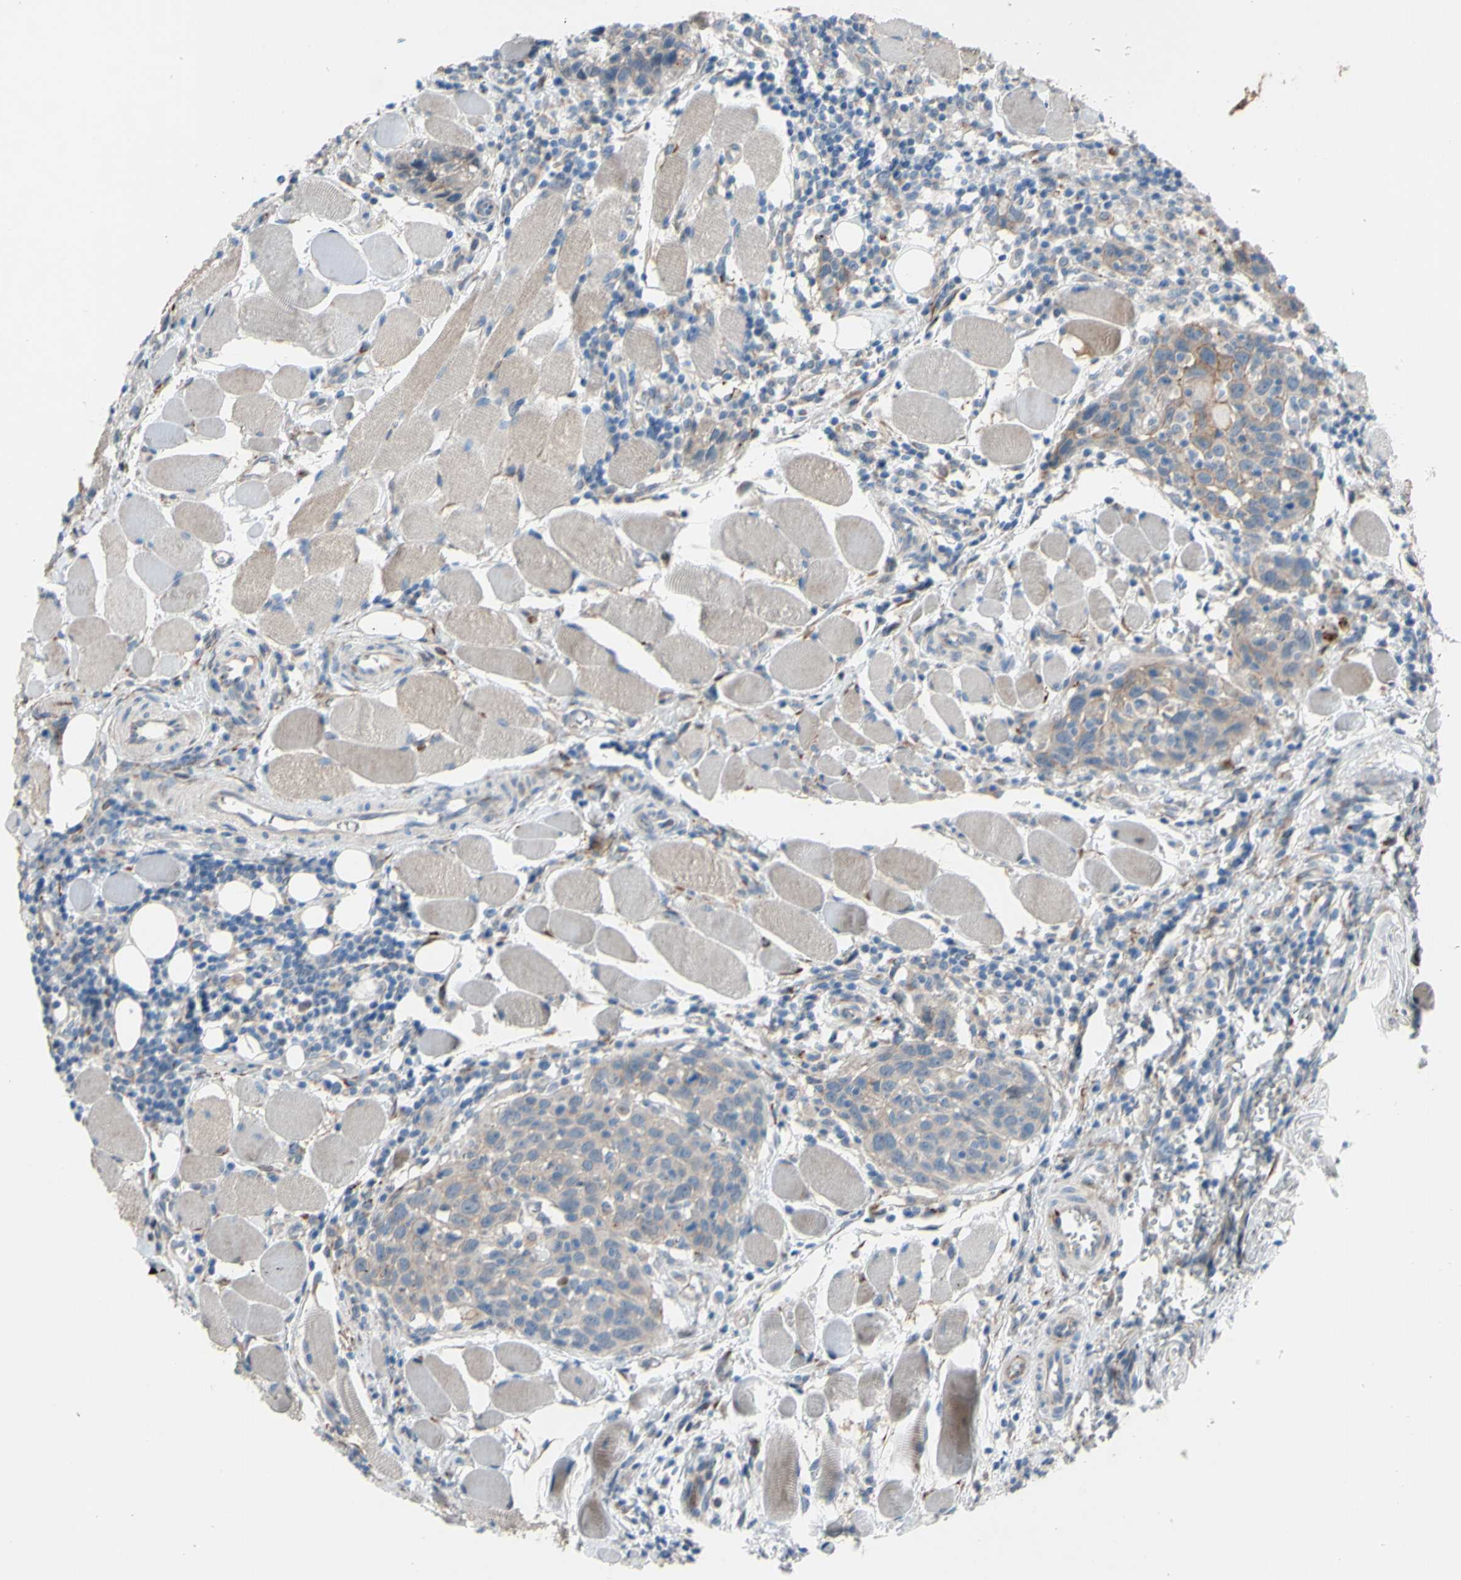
{"staining": {"intensity": "weak", "quantity": "25%-75%", "location": "cytoplasmic/membranous"}, "tissue": "head and neck cancer", "cell_type": "Tumor cells", "image_type": "cancer", "snomed": [{"axis": "morphology", "description": "Squamous cell carcinoma, NOS"}, {"axis": "topography", "description": "Oral tissue"}, {"axis": "topography", "description": "Head-Neck"}], "caption": "Head and neck cancer (squamous cell carcinoma) stained with DAB immunohistochemistry (IHC) reveals low levels of weak cytoplasmic/membranous positivity in approximately 25%-75% of tumor cells.", "gene": "CDCP1", "patient": {"sex": "female", "age": 50}}